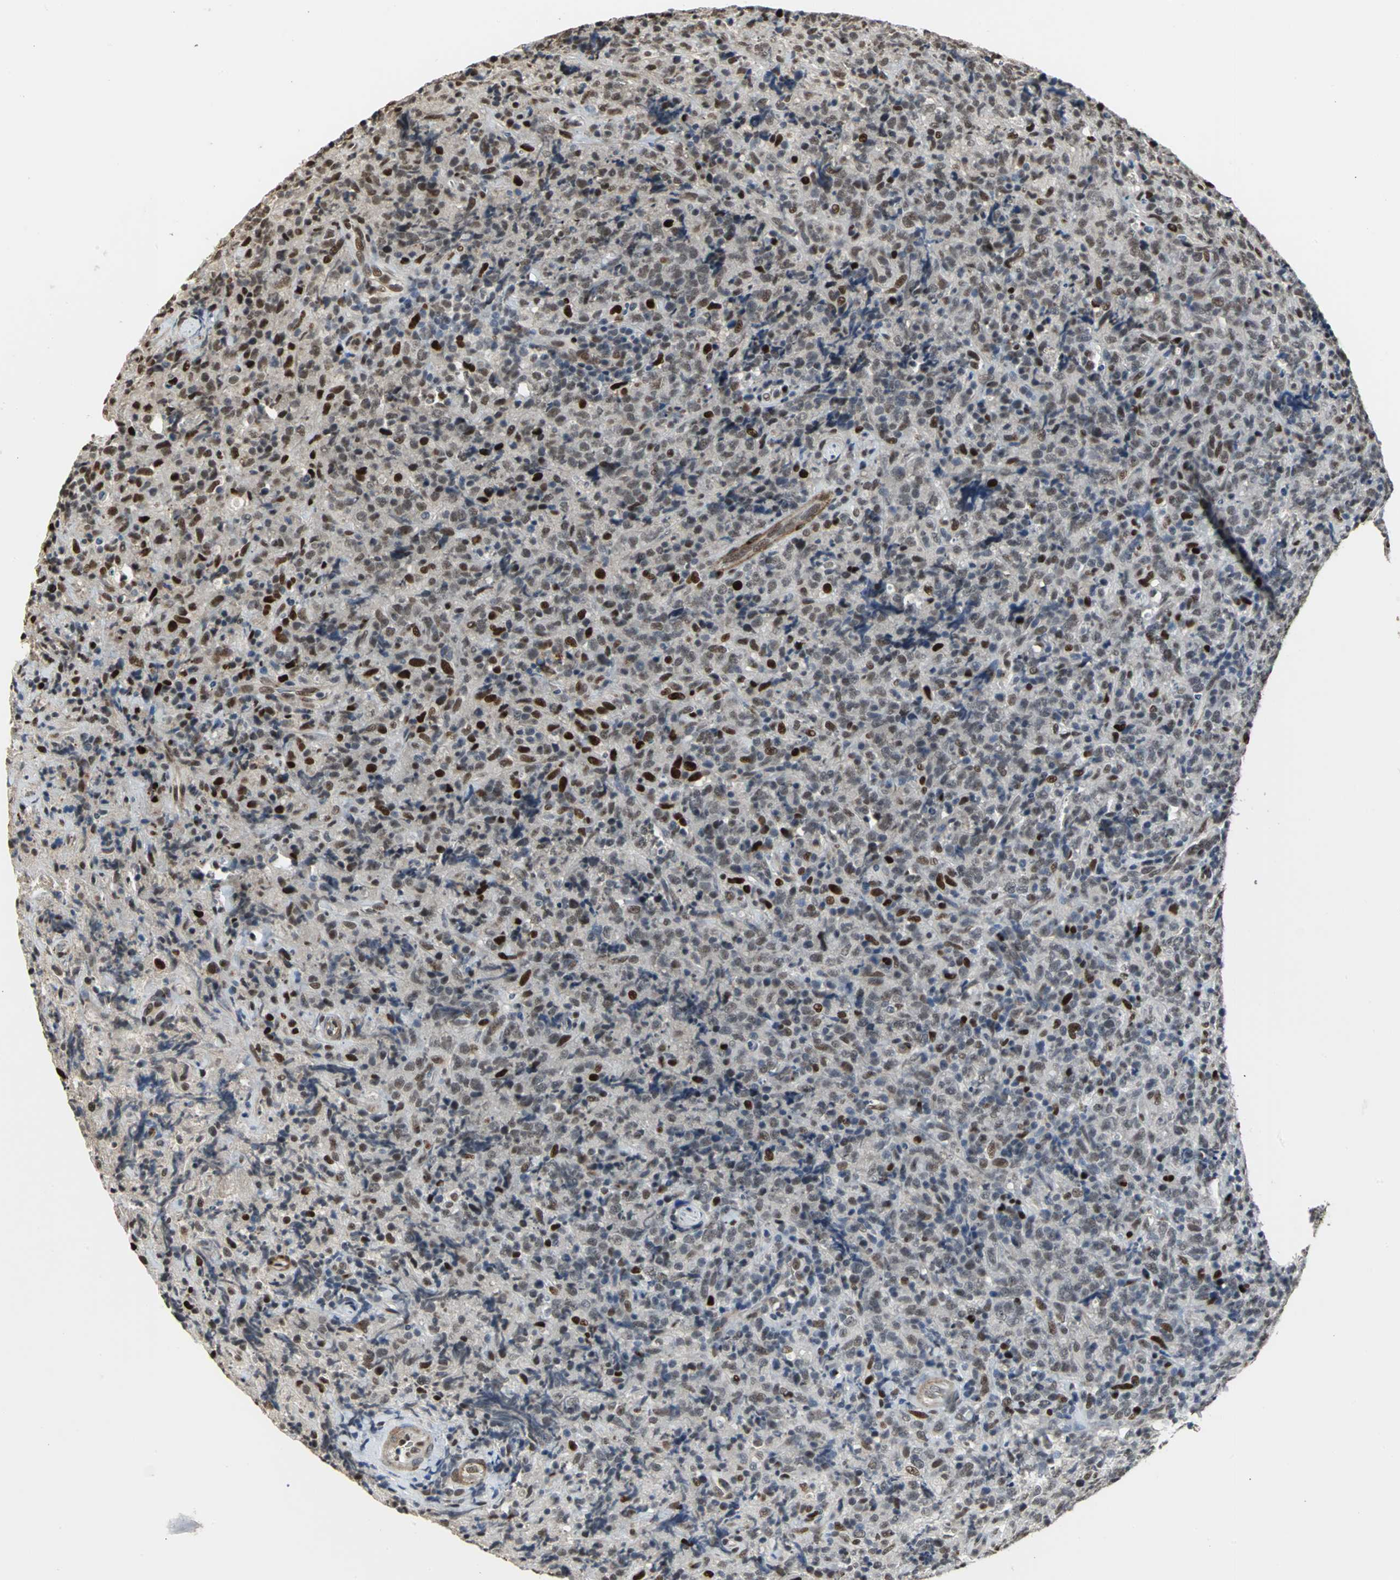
{"staining": {"intensity": "strong", "quantity": ">75%", "location": "nuclear"}, "tissue": "lymphoma", "cell_type": "Tumor cells", "image_type": "cancer", "snomed": [{"axis": "morphology", "description": "Malignant lymphoma, non-Hodgkin's type, High grade"}, {"axis": "topography", "description": "Tonsil"}], "caption": "Lymphoma stained with DAB immunohistochemistry (IHC) shows high levels of strong nuclear positivity in approximately >75% of tumor cells. The staining is performed using DAB brown chromogen to label protein expression. The nuclei are counter-stained blue using hematoxylin.", "gene": "CCDC88C", "patient": {"sex": "female", "age": 36}}